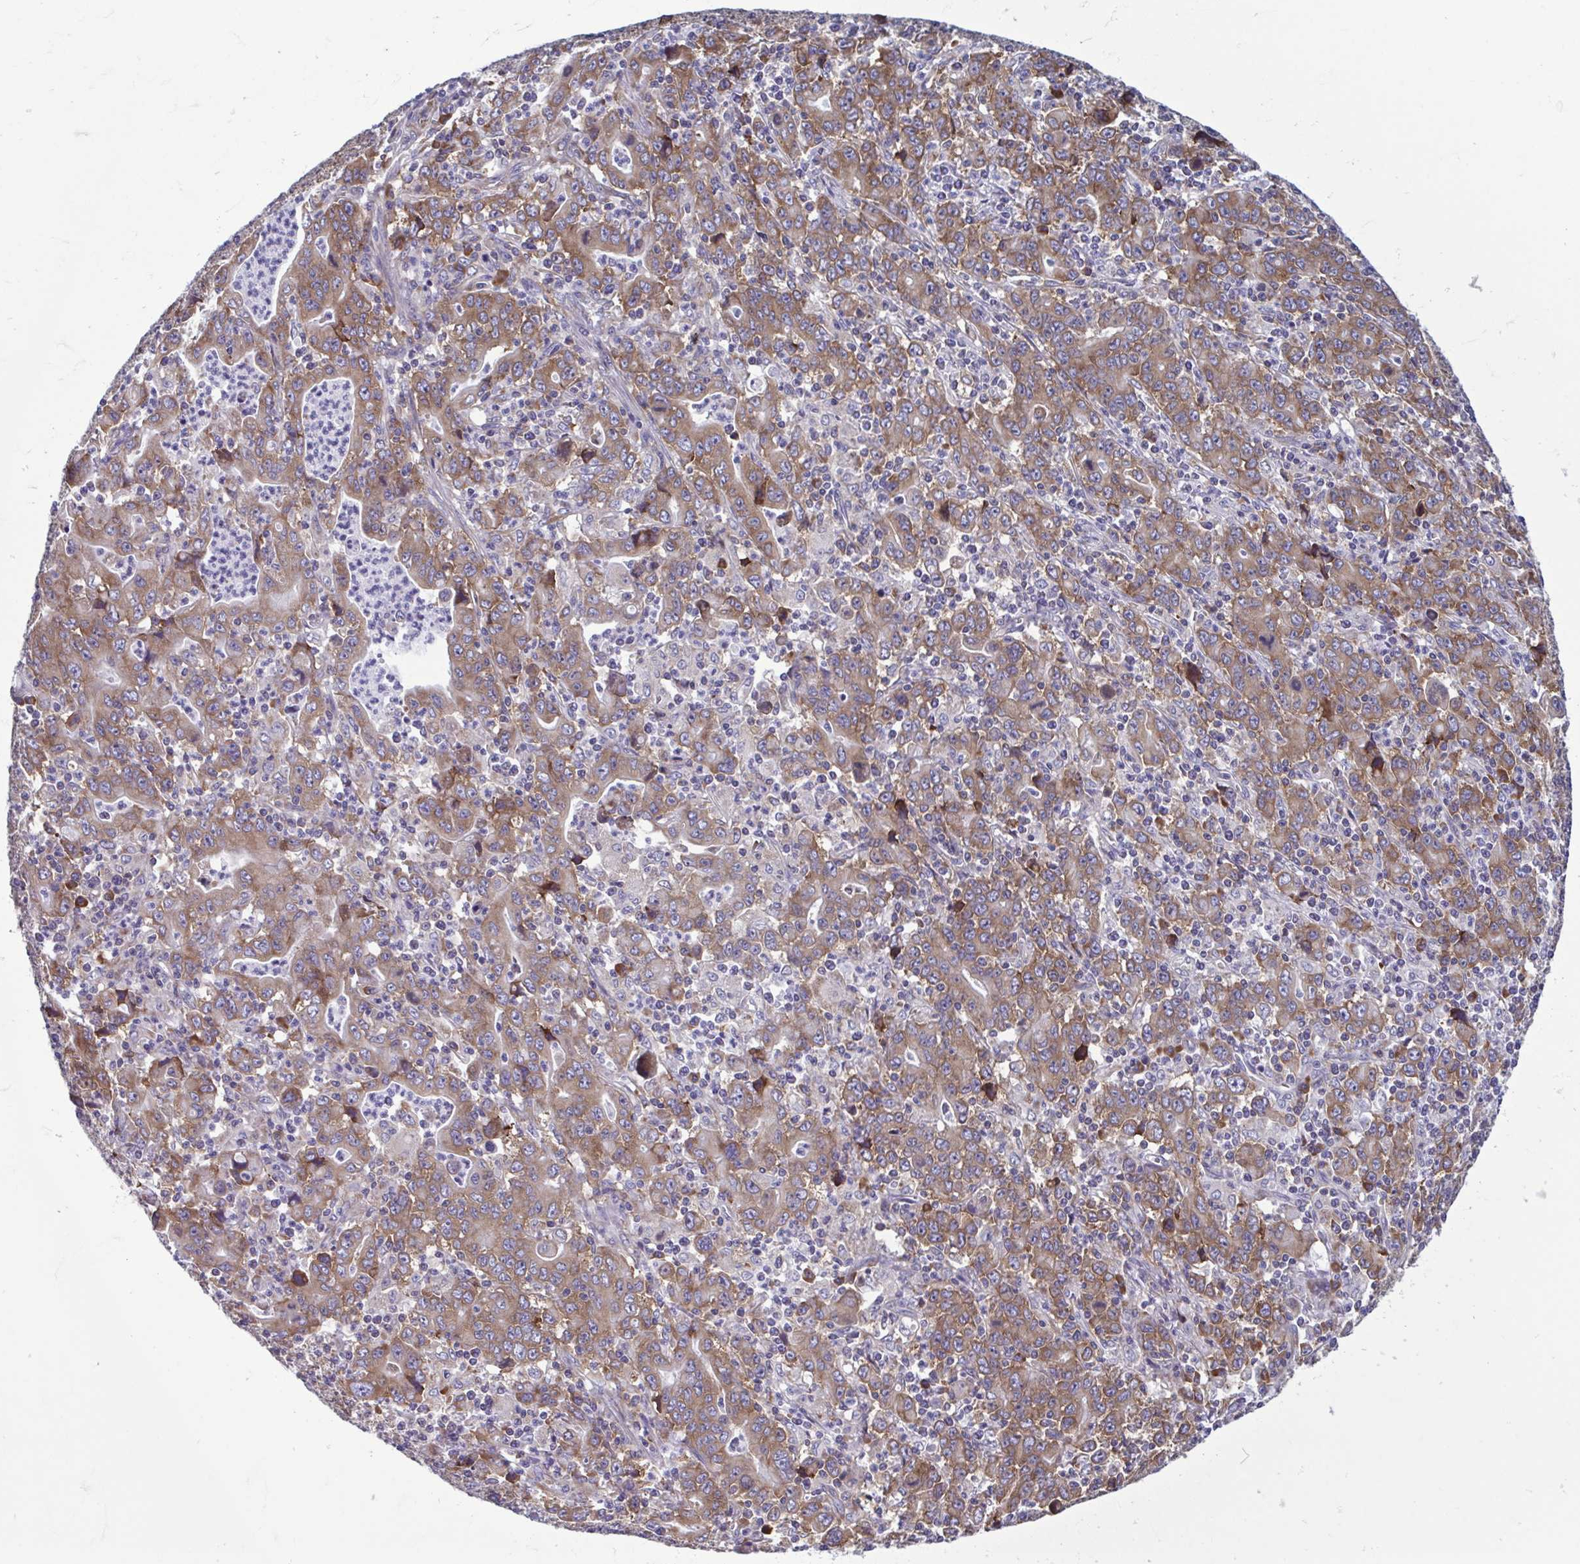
{"staining": {"intensity": "moderate", "quantity": ">75%", "location": "cytoplasmic/membranous"}, "tissue": "stomach cancer", "cell_type": "Tumor cells", "image_type": "cancer", "snomed": [{"axis": "morphology", "description": "Adenocarcinoma, NOS"}, {"axis": "topography", "description": "Stomach, upper"}], "caption": "Immunohistochemical staining of human stomach cancer (adenocarcinoma) reveals medium levels of moderate cytoplasmic/membranous staining in about >75% of tumor cells.", "gene": "RPS16", "patient": {"sex": "male", "age": 69}}